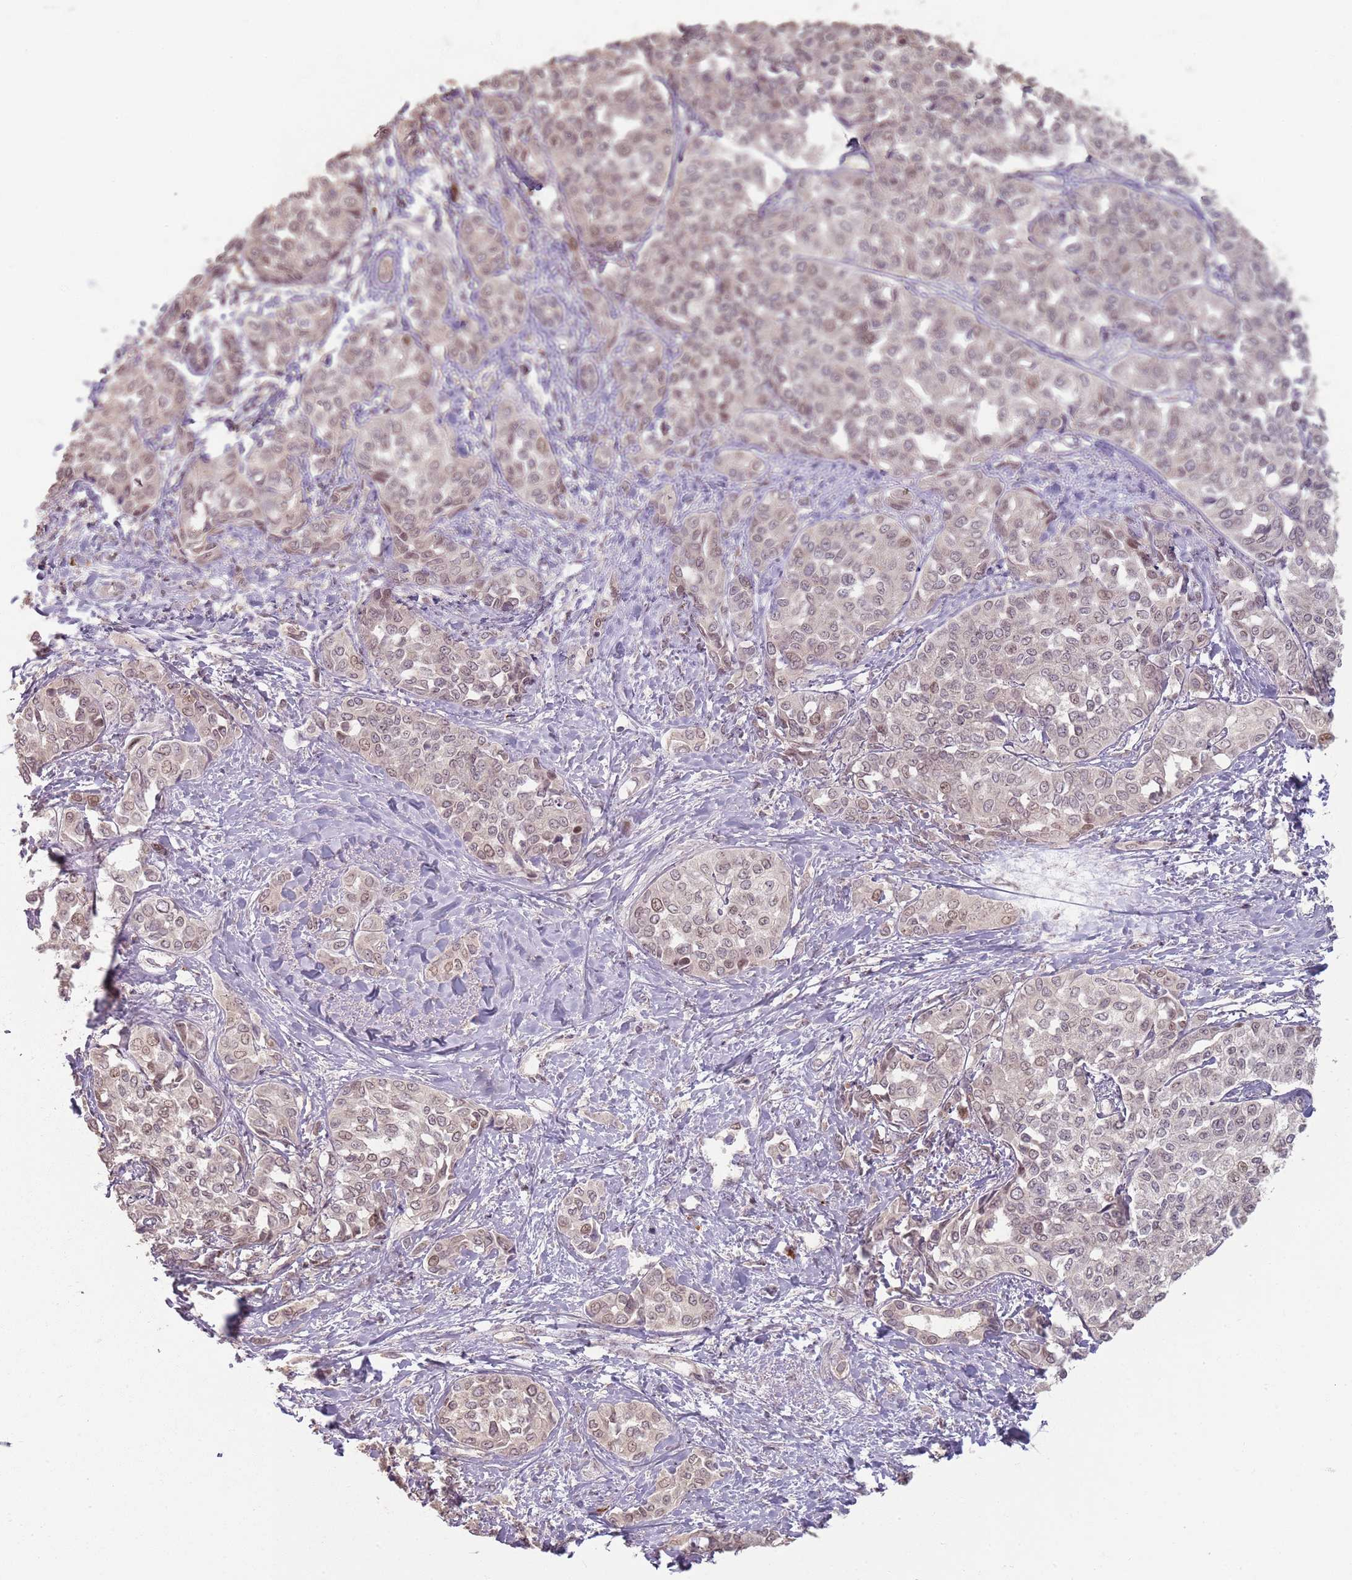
{"staining": {"intensity": "weak", "quantity": ">75%", "location": "cytoplasmic/membranous,nuclear"}, "tissue": "liver cancer", "cell_type": "Tumor cells", "image_type": "cancer", "snomed": [{"axis": "morphology", "description": "Cholangiocarcinoma"}, {"axis": "topography", "description": "Liver"}], "caption": "Cholangiocarcinoma (liver) stained with IHC displays weak cytoplasmic/membranous and nuclear expression in approximately >75% of tumor cells.", "gene": "CCDC168", "patient": {"sex": "female", "age": 77}}